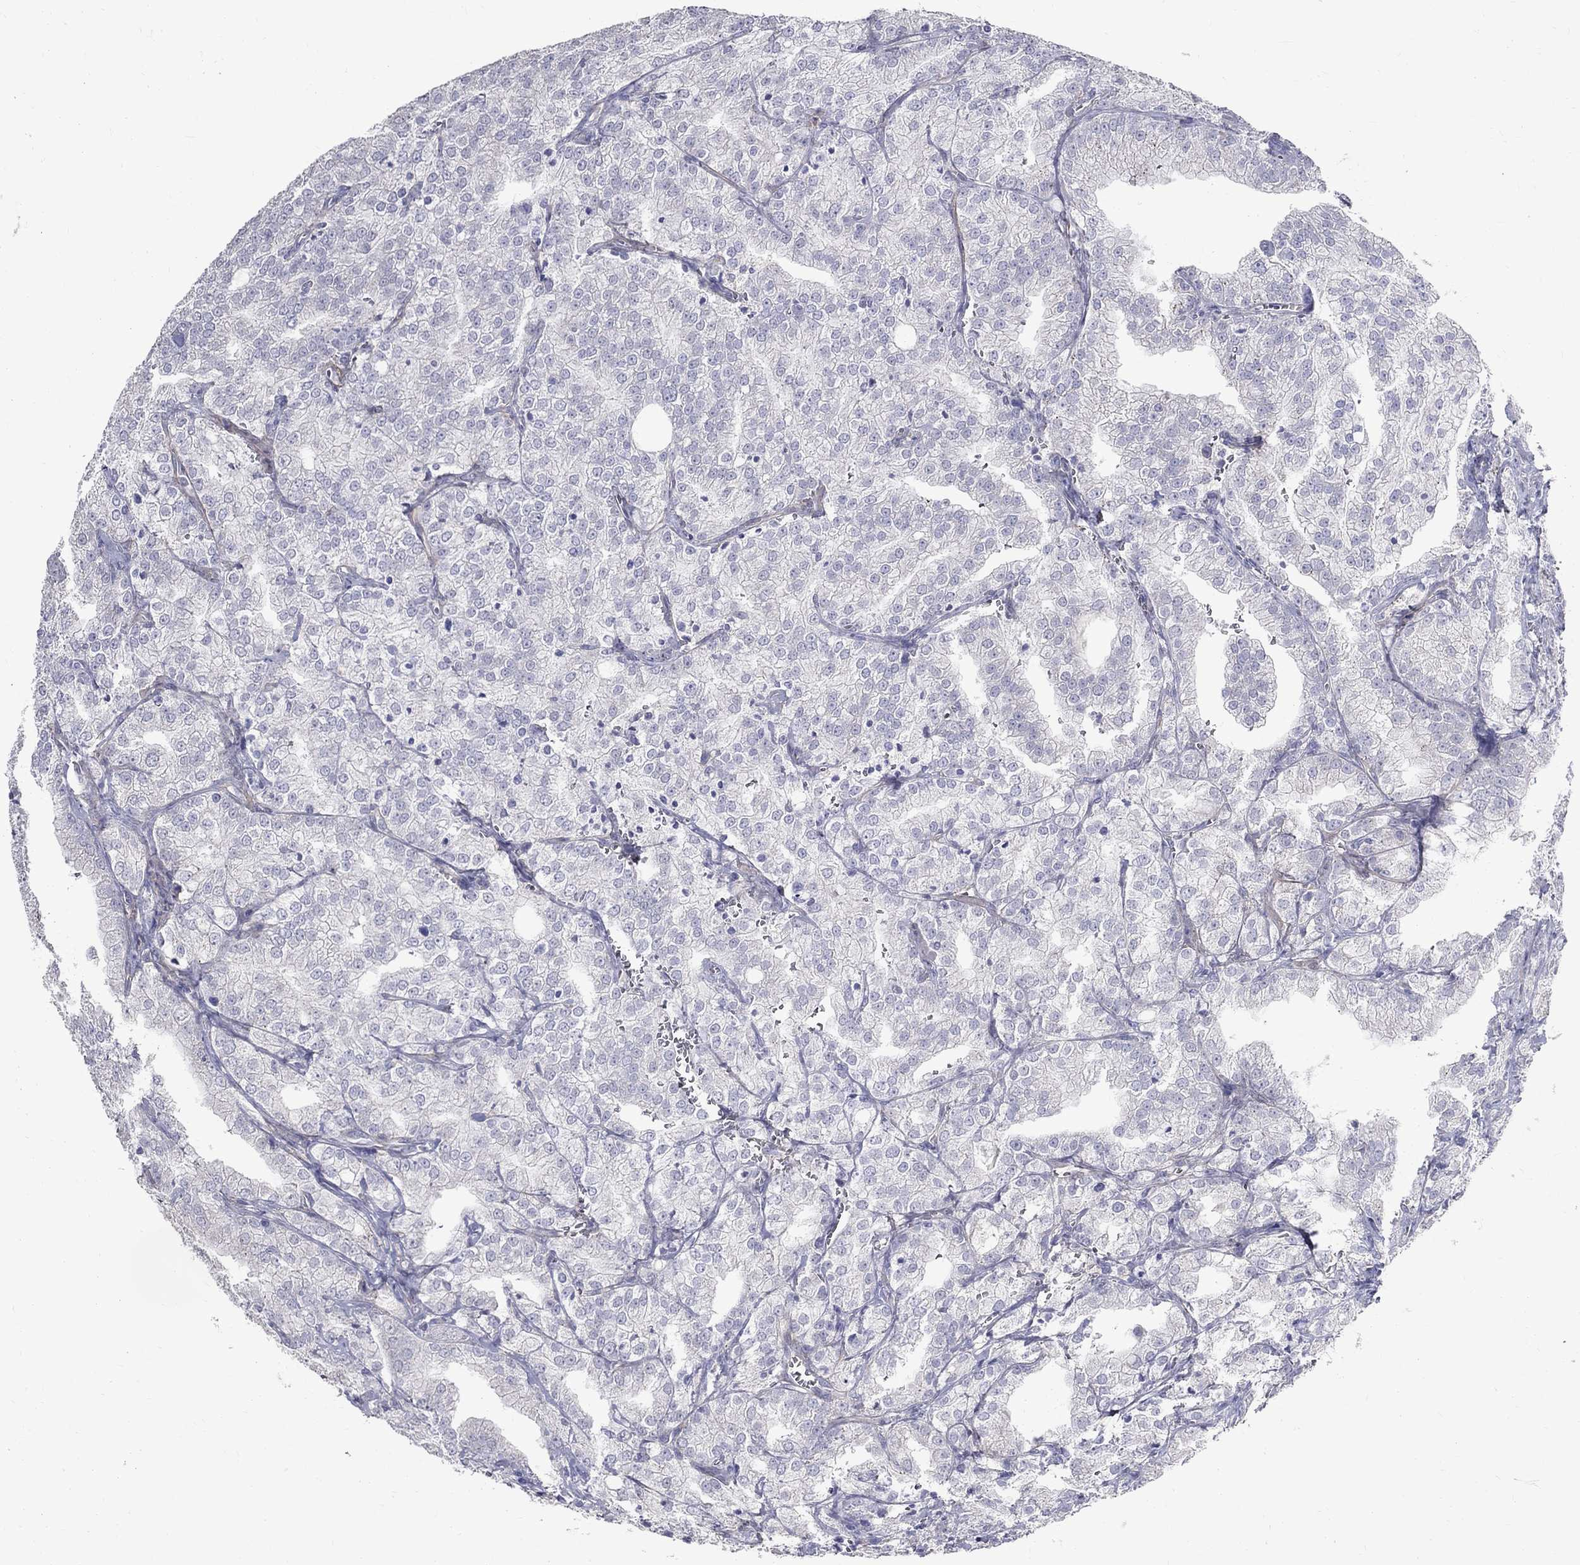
{"staining": {"intensity": "negative", "quantity": "none", "location": "none"}, "tissue": "prostate cancer", "cell_type": "Tumor cells", "image_type": "cancer", "snomed": [{"axis": "morphology", "description": "Adenocarcinoma, NOS"}, {"axis": "topography", "description": "Prostate"}], "caption": "Adenocarcinoma (prostate) was stained to show a protein in brown. There is no significant expression in tumor cells. (DAB immunohistochemistry with hematoxylin counter stain).", "gene": "ANXA10", "patient": {"sex": "male", "age": 70}}